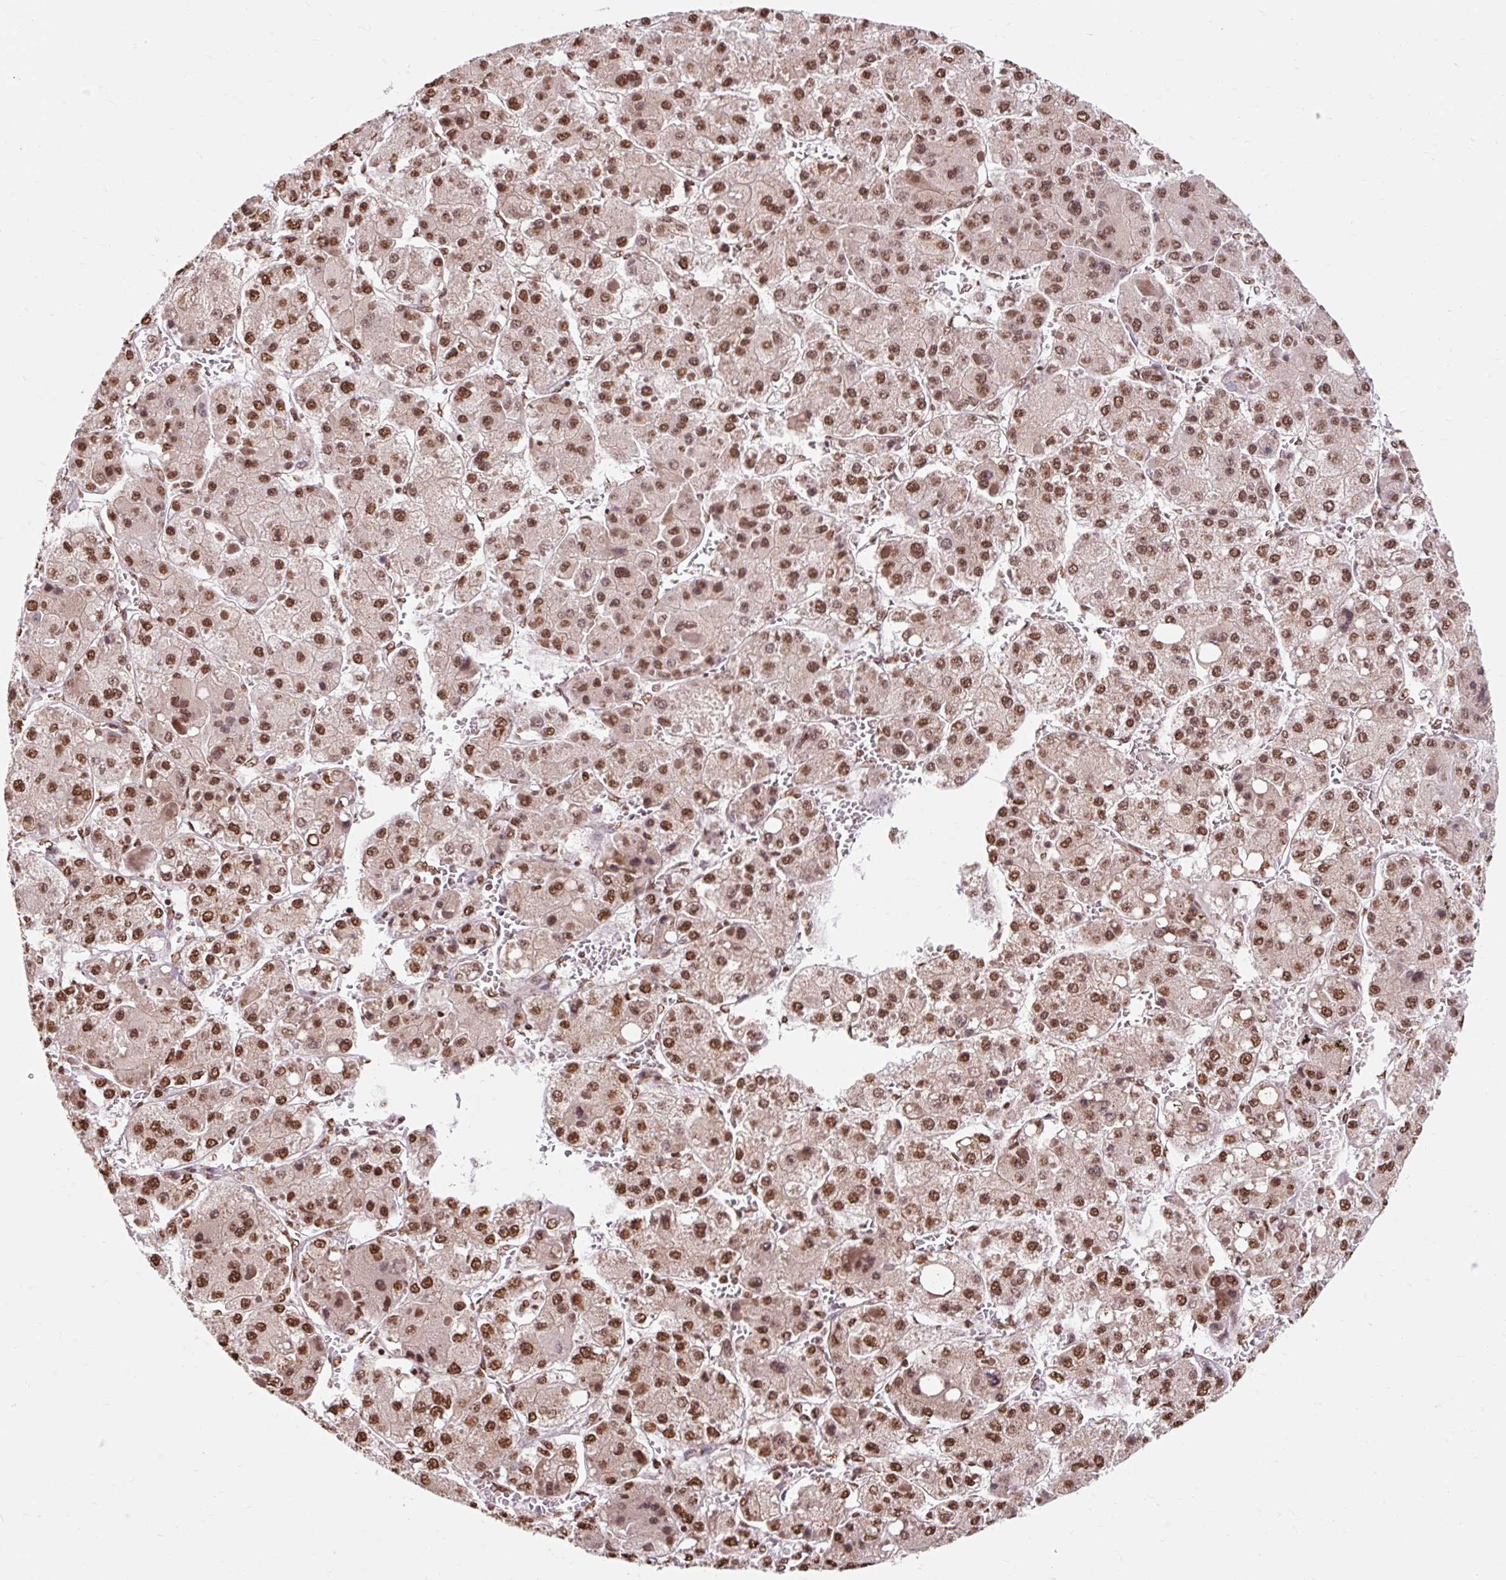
{"staining": {"intensity": "strong", "quantity": ">75%", "location": "nuclear"}, "tissue": "liver cancer", "cell_type": "Tumor cells", "image_type": "cancer", "snomed": [{"axis": "morphology", "description": "Carcinoma, Hepatocellular, NOS"}, {"axis": "topography", "description": "Liver"}], "caption": "Immunohistochemistry micrograph of liver cancer stained for a protein (brown), which demonstrates high levels of strong nuclear expression in approximately >75% of tumor cells.", "gene": "BICRA", "patient": {"sex": "female", "age": 73}}